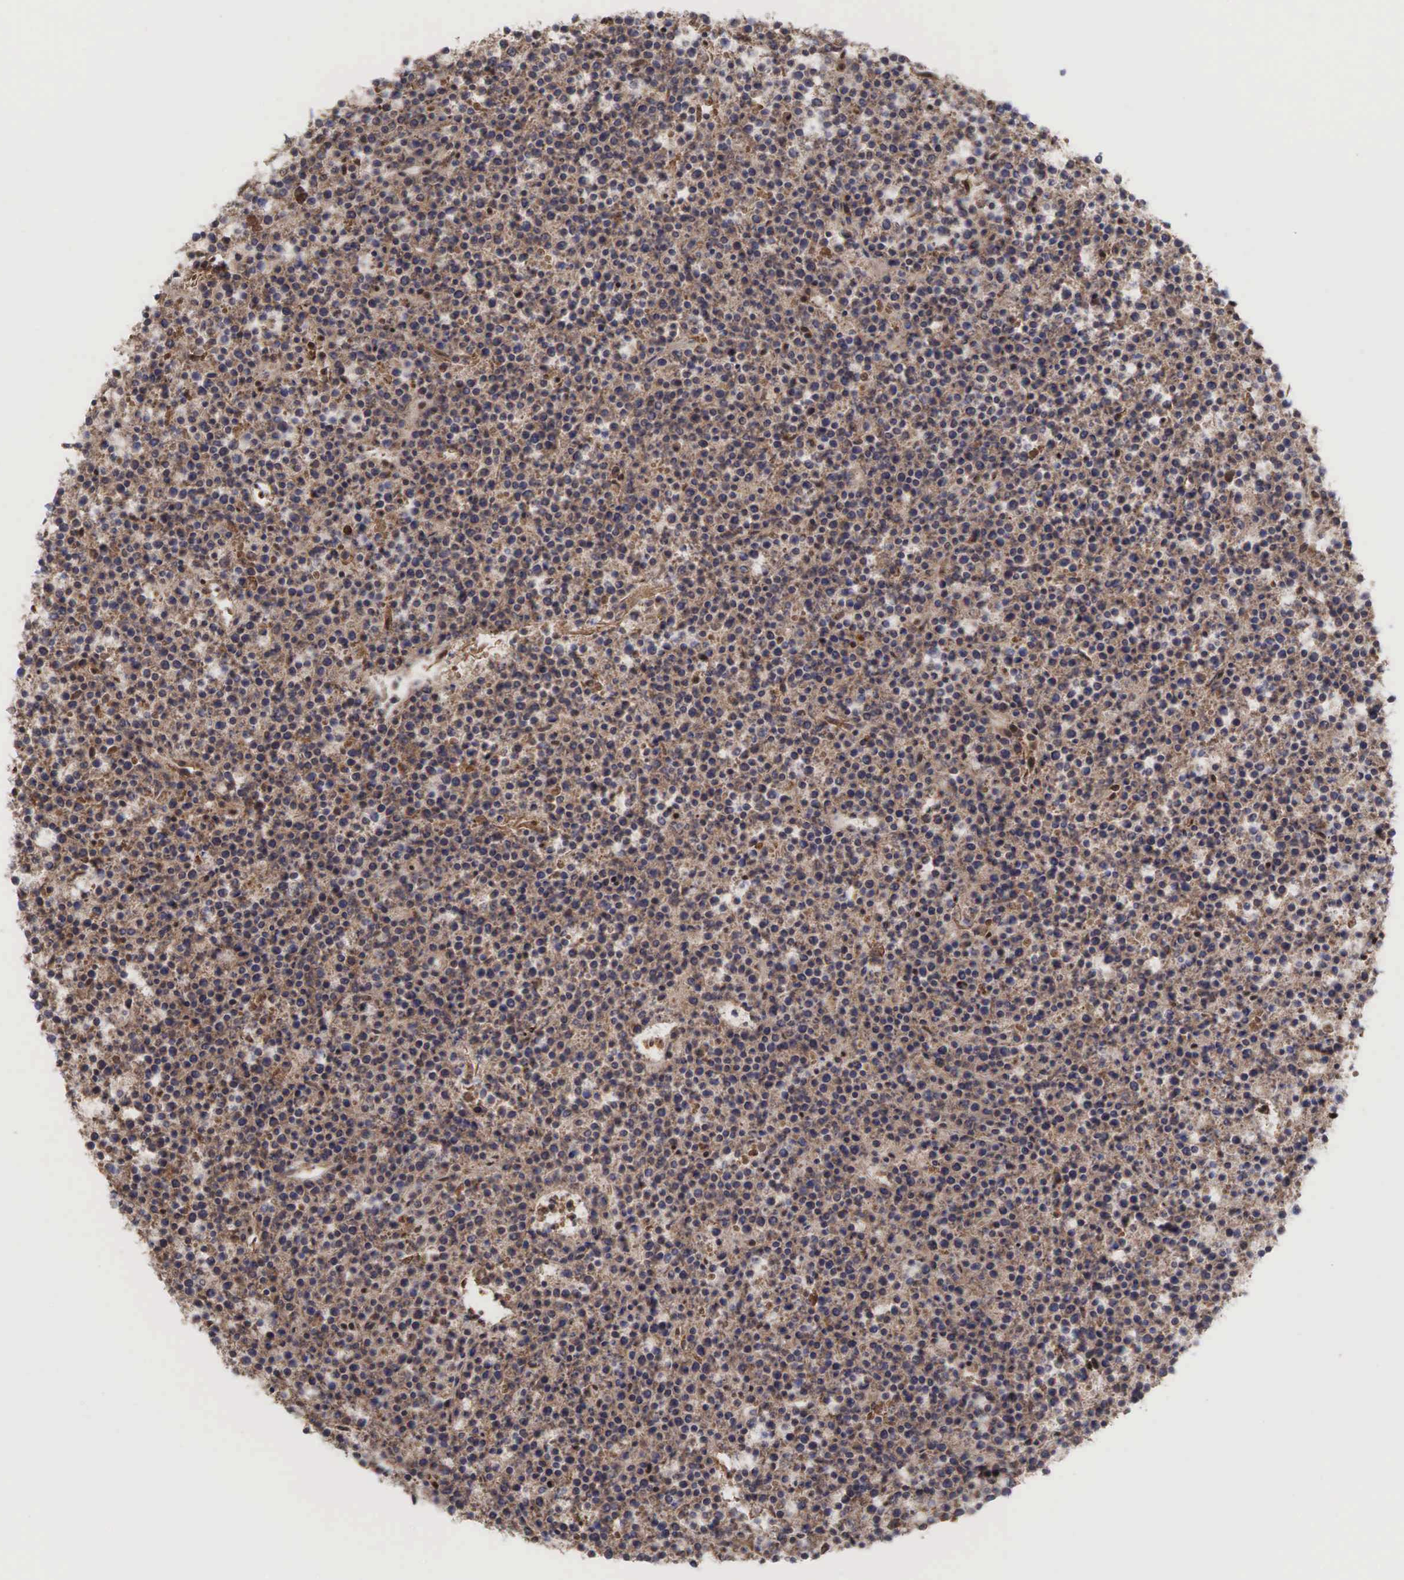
{"staining": {"intensity": "weak", "quantity": ">75%", "location": "cytoplasmic/membranous"}, "tissue": "lymphoma", "cell_type": "Tumor cells", "image_type": "cancer", "snomed": [{"axis": "morphology", "description": "Malignant lymphoma, non-Hodgkin's type, High grade"}, {"axis": "topography", "description": "Ovary"}], "caption": "Immunohistochemical staining of malignant lymphoma, non-Hodgkin's type (high-grade) demonstrates low levels of weak cytoplasmic/membranous expression in approximately >75% of tumor cells. The protein of interest is shown in brown color, while the nuclei are stained blue.", "gene": "PABPC5", "patient": {"sex": "female", "age": 56}}